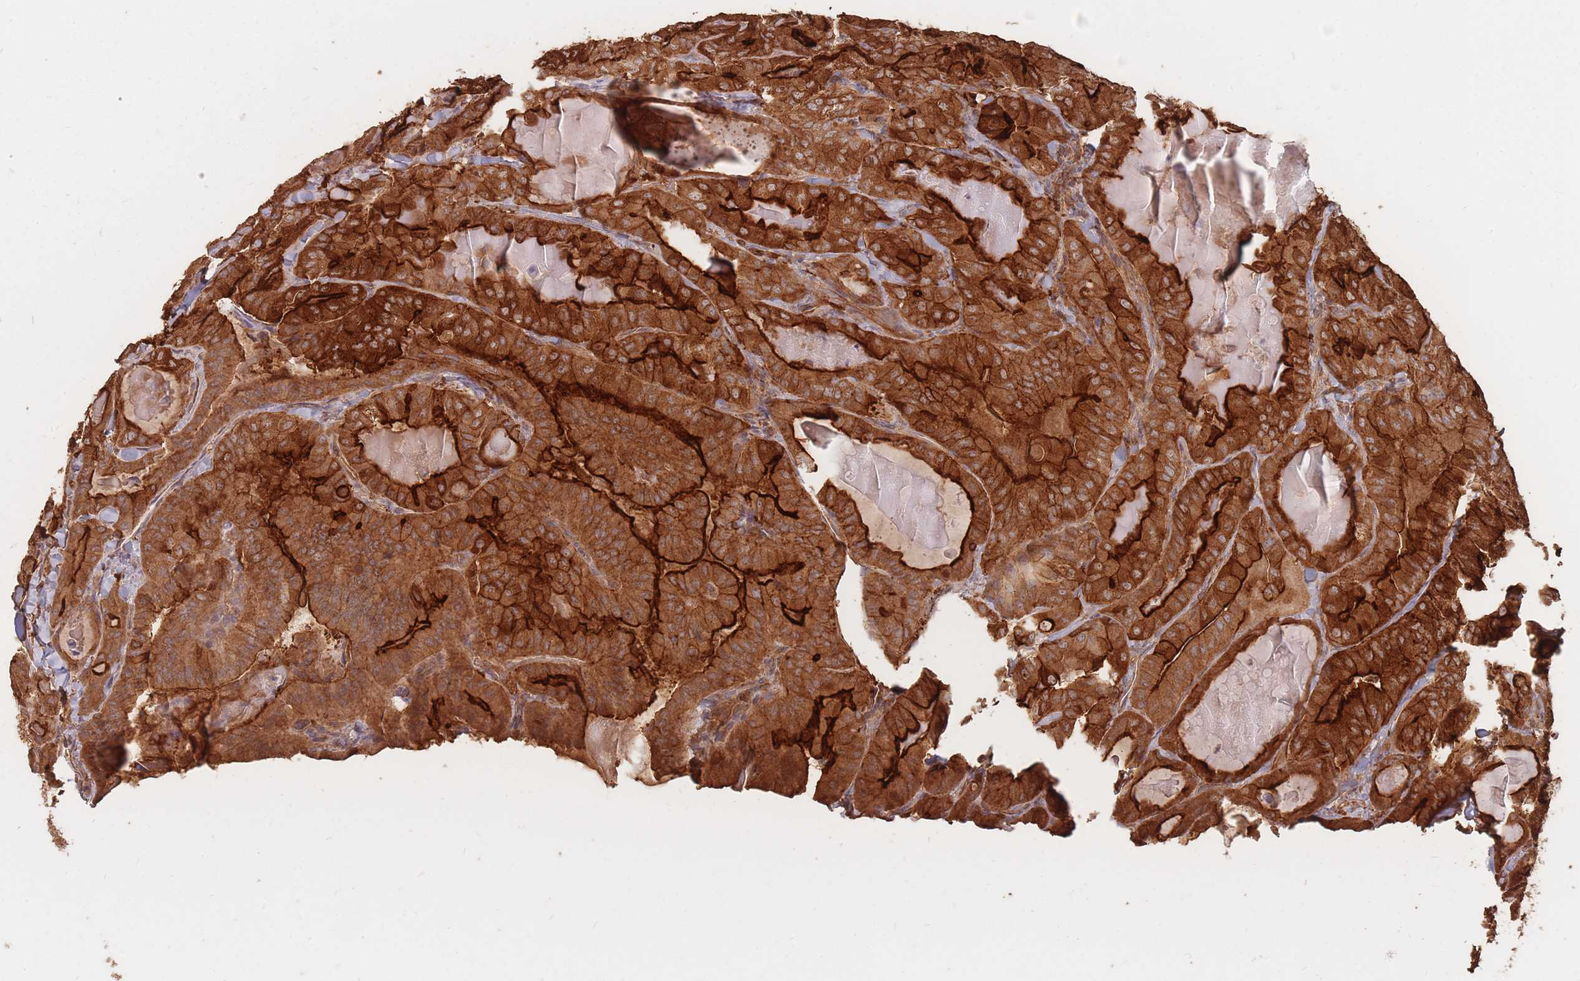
{"staining": {"intensity": "strong", "quantity": ">75%", "location": "cytoplasmic/membranous"}, "tissue": "thyroid cancer", "cell_type": "Tumor cells", "image_type": "cancer", "snomed": [{"axis": "morphology", "description": "Papillary adenocarcinoma, NOS"}, {"axis": "topography", "description": "Thyroid gland"}], "caption": "Immunohistochemistry (DAB (3,3'-diaminobenzidine)) staining of papillary adenocarcinoma (thyroid) exhibits strong cytoplasmic/membranous protein positivity in approximately >75% of tumor cells.", "gene": "PLS3", "patient": {"sex": "female", "age": 68}}